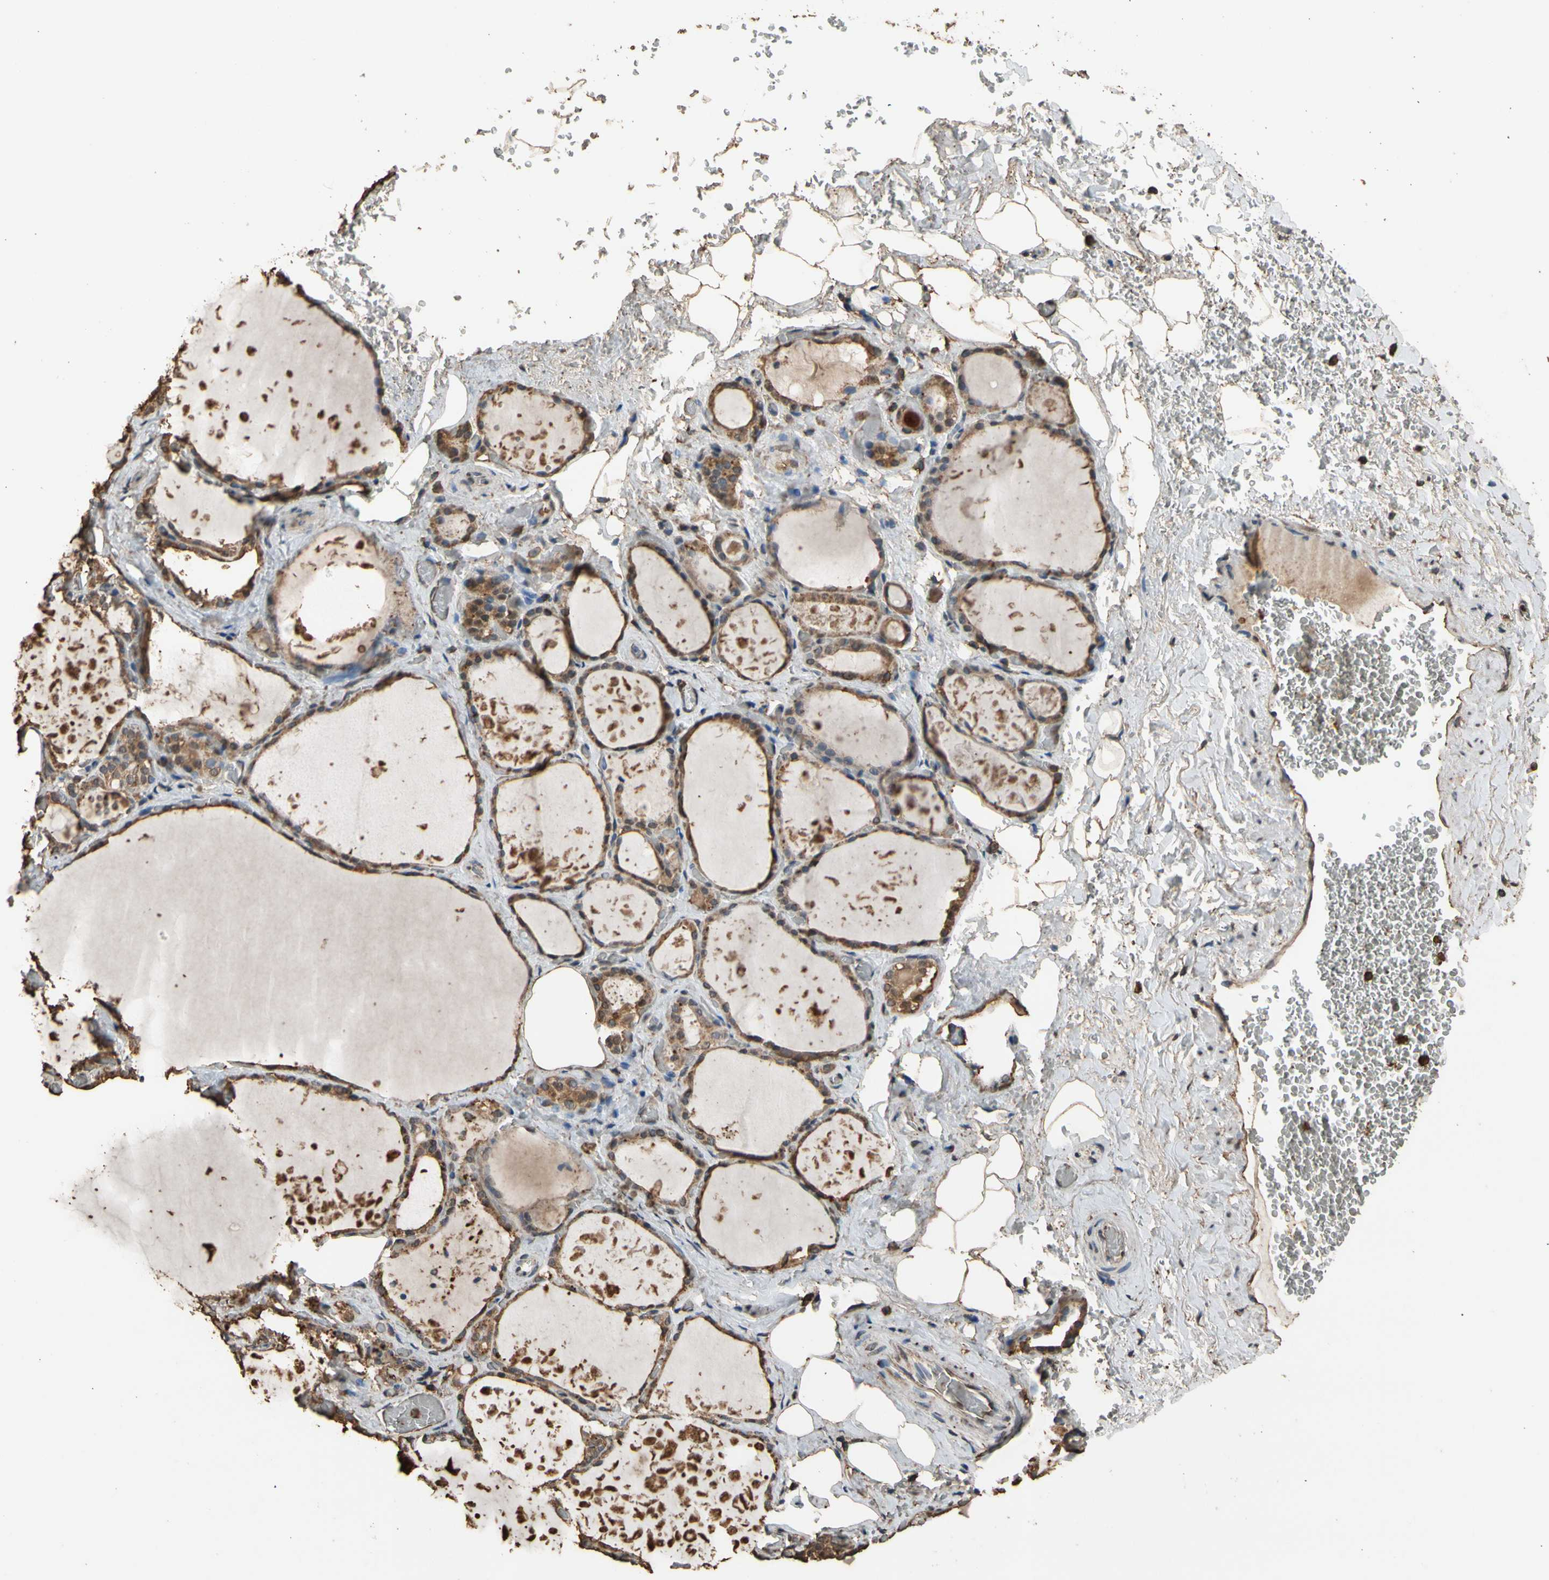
{"staining": {"intensity": "moderate", "quantity": ">75%", "location": "cytoplasmic/membranous"}, "tissue": "thyroid gland", "cell_type": "Glandular cells", "image_type": "normal", "snomed": [{"axis": "morphology", "description": "Normal tissue, NOS"}, {"axis": "topography", "description": "Thyroid gland"}], "caption": "An immunohistochemistry (IHC) micrograph of normal tissue is shown. Protein staining in brown shows moderate cytoplasmic/membranous positivity in thyroid gland within glandular cells. (IHC, brightfield microscopy, high magnification).", "gene": "TNFSF13B", "patient": {"sex": "male", "age": 61}}